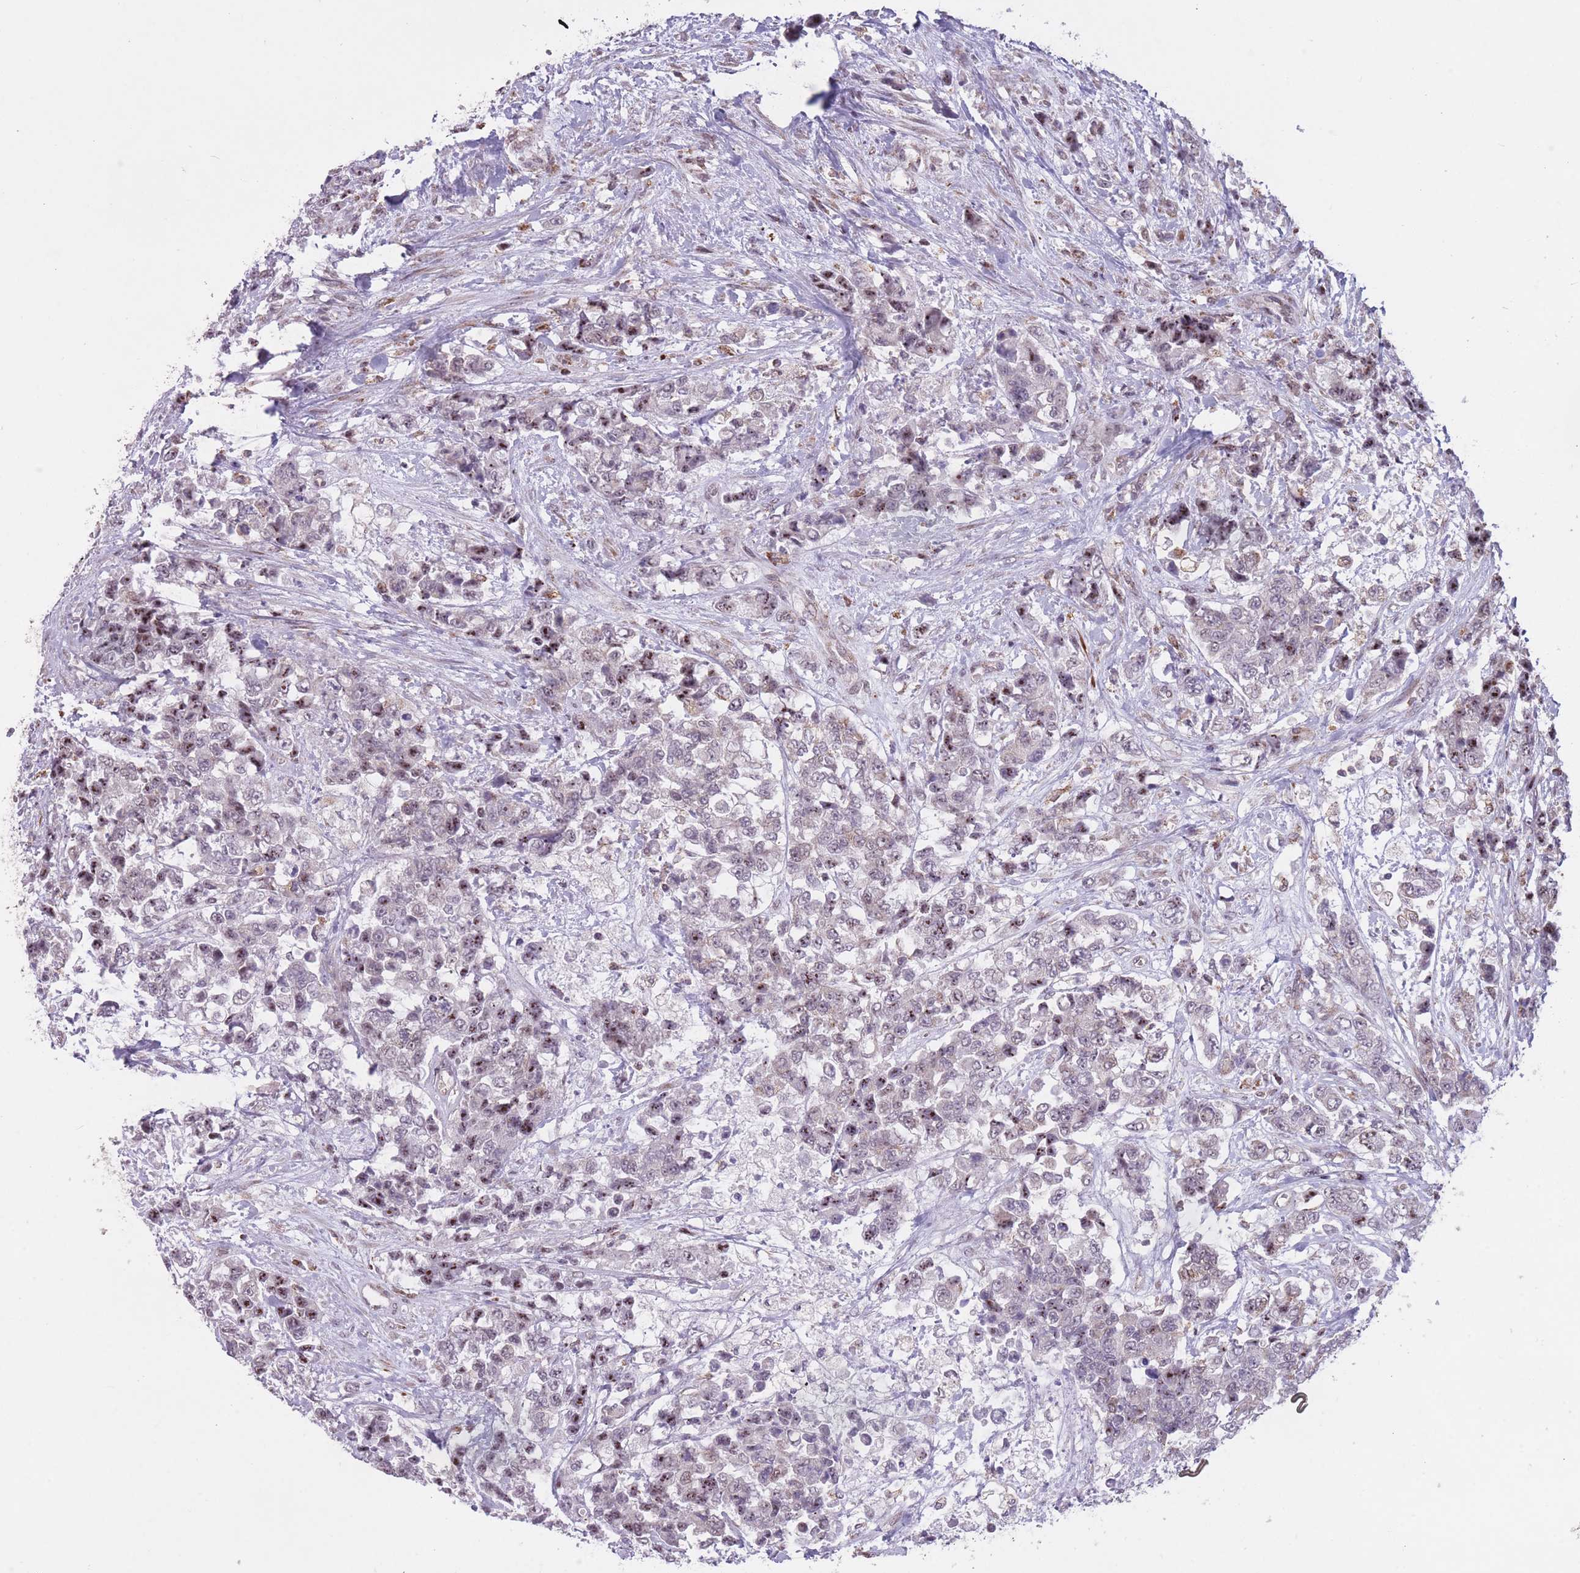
{"staining": {"intensity": "moderate", "quantity": "<25%", "location": "nuclear"}, "tissue": "urothelial cancer", "cell_type": "Tumor cells", "image_type": "cancer", "snomed": [{"axis": "morphology", "description": "Urothelial carcinoma, High grade"}, {"axis": "topography", "description": "Urinary bladder"}], "caption": "High-magnification brightfield microscopy of urothelial cancer stained with DAB (3,3'-diaminobenzidine) (brown) and counterstained with hematoxylin (blue). tumor cells exhibit moderate nuclear expression is present in approximately<25% of cells. The staining was performed using DAB (3,3'-diaminobenzidine) to visualize the protein expression in brown, while the nuclei were stained in blue with hematoxylin (Magnification: 20x).", "gene": "DPYSL4", "patient": {"sex": "female", "age": 78}}